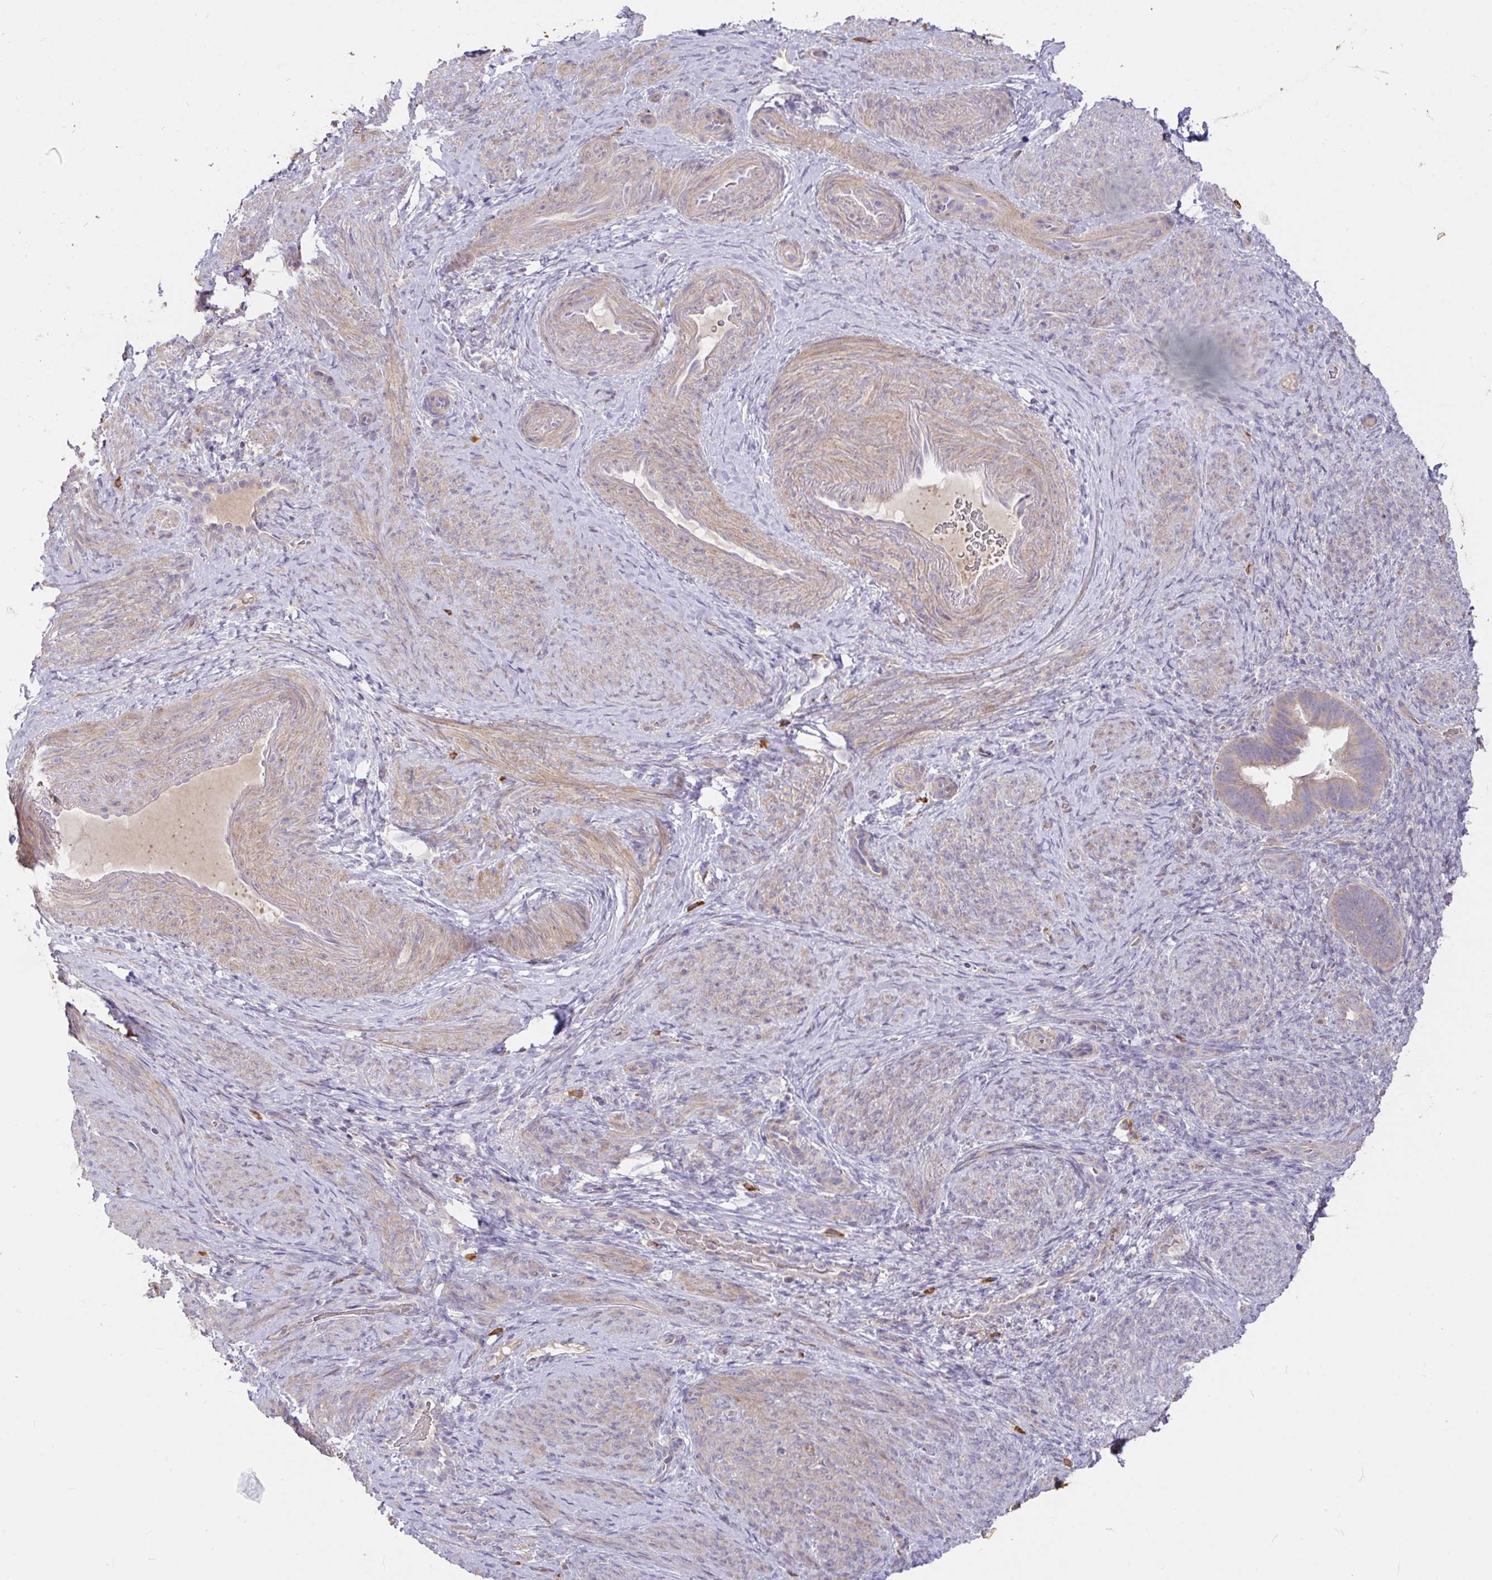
{"staining": {"intensity": "negative", "quantity": "none", "location": "none"}, "tissue": "endometrium", "cell_type": "Cells in endometrial stroma", "image_type": "normal", "snomed": [{"axis": "morphology", "description": "Normal tissue, NOS"}, {"axis": "topography", "description": "Endometrium"}], "caption": "An IHC image of unremarkable endometrium is shown. There is no staining in cells in endometrial stroma of endometrium.", "gene": "FCER1A", "patient": {"sex": "female", "age": 34}}